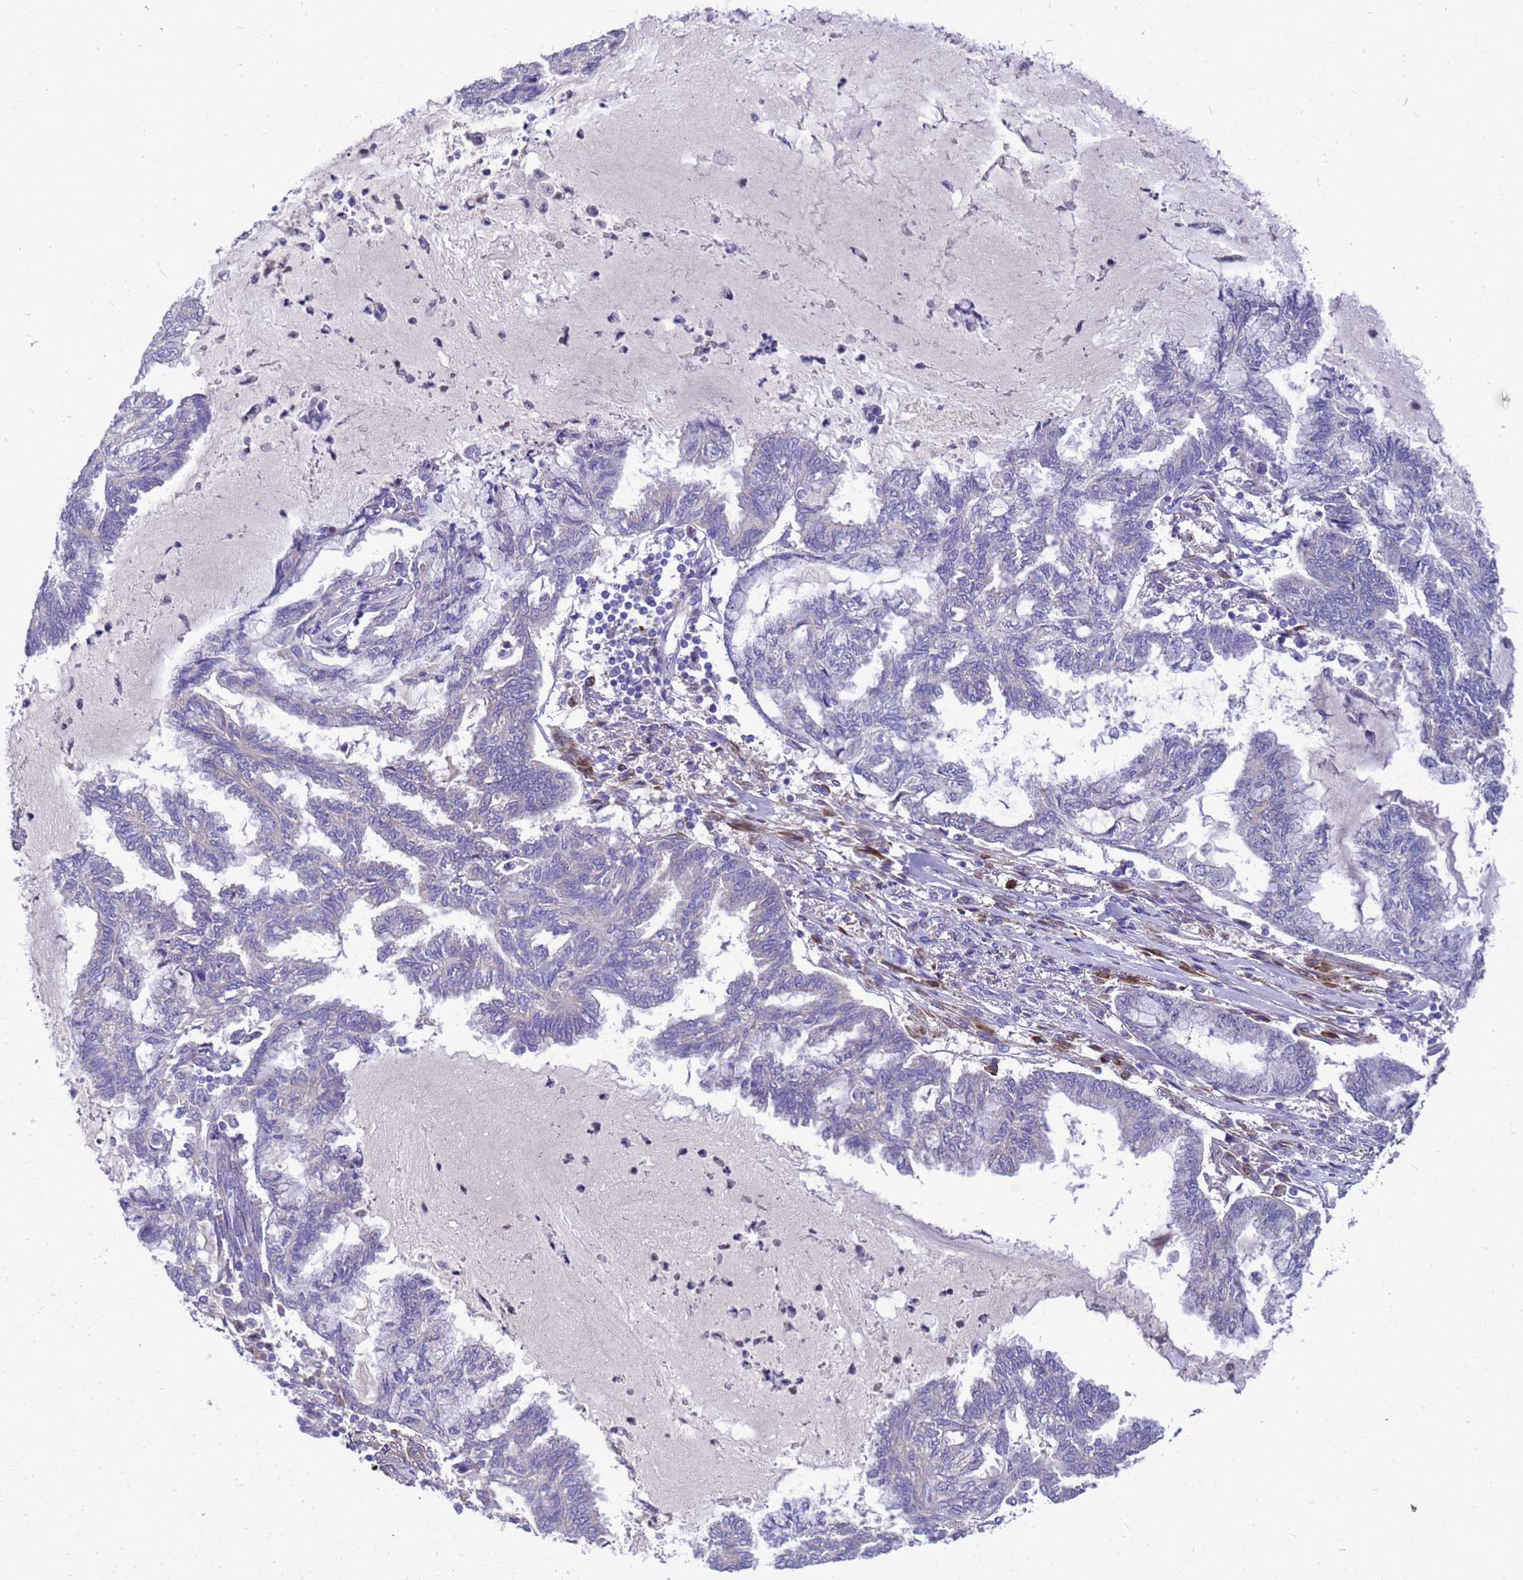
{"staining": {"intensity": "negative", "quantity": "none", "location": "none"}, "tissue": "endometrial cancer", "cell_type": "Tumor cells", "image_type": "cancer", "snomed": [{"axis": "morphology", "description": "Adenocarcinoma, NOS"}, {"axis": "topography", "description": "Endometrium"}], "caption": "Photomicrograph shows no significant protein expression in tumor cells of endometrial cancer.", "gene": "POP7", "patient": {"sex": "female", "age": 86}}